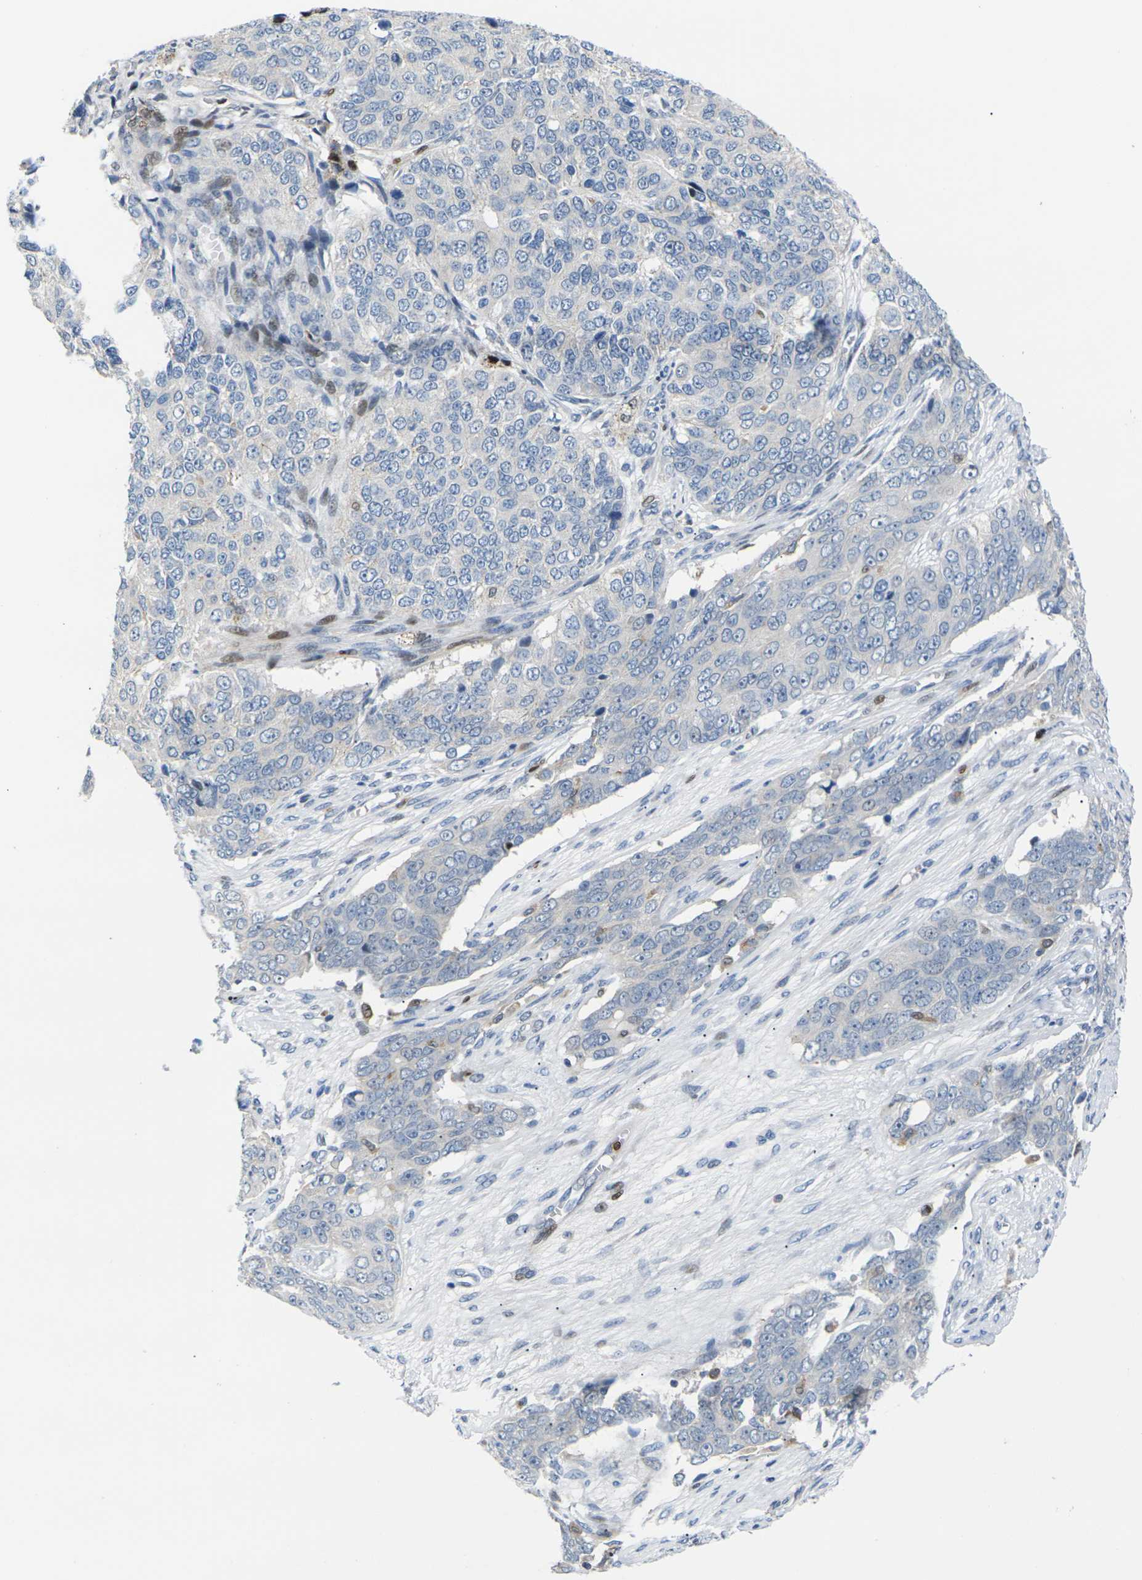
{"staining": {"intensity": "negative", "quantity": "none", "location": "none"}, "tissue": "ovarian cancer", "cell_type": "Tumor cells", "image_type": "cancer", "snomed": [{"axis": "morphology", "description": "Carcinoma, endometroid"}, {"axis": "topography", "description": "Ovary"}], "caption": "Immunohistochemistry (IHC) photomicrograph of neoplastic tissue: ovarian endometroid carcinoma stained with DAB (3,3'-diaminobenzidine) displays no significant protein positivity in tumor cells.", "gene": "RPS6KA3", "patient": {"sex": "female", "age": 51}}